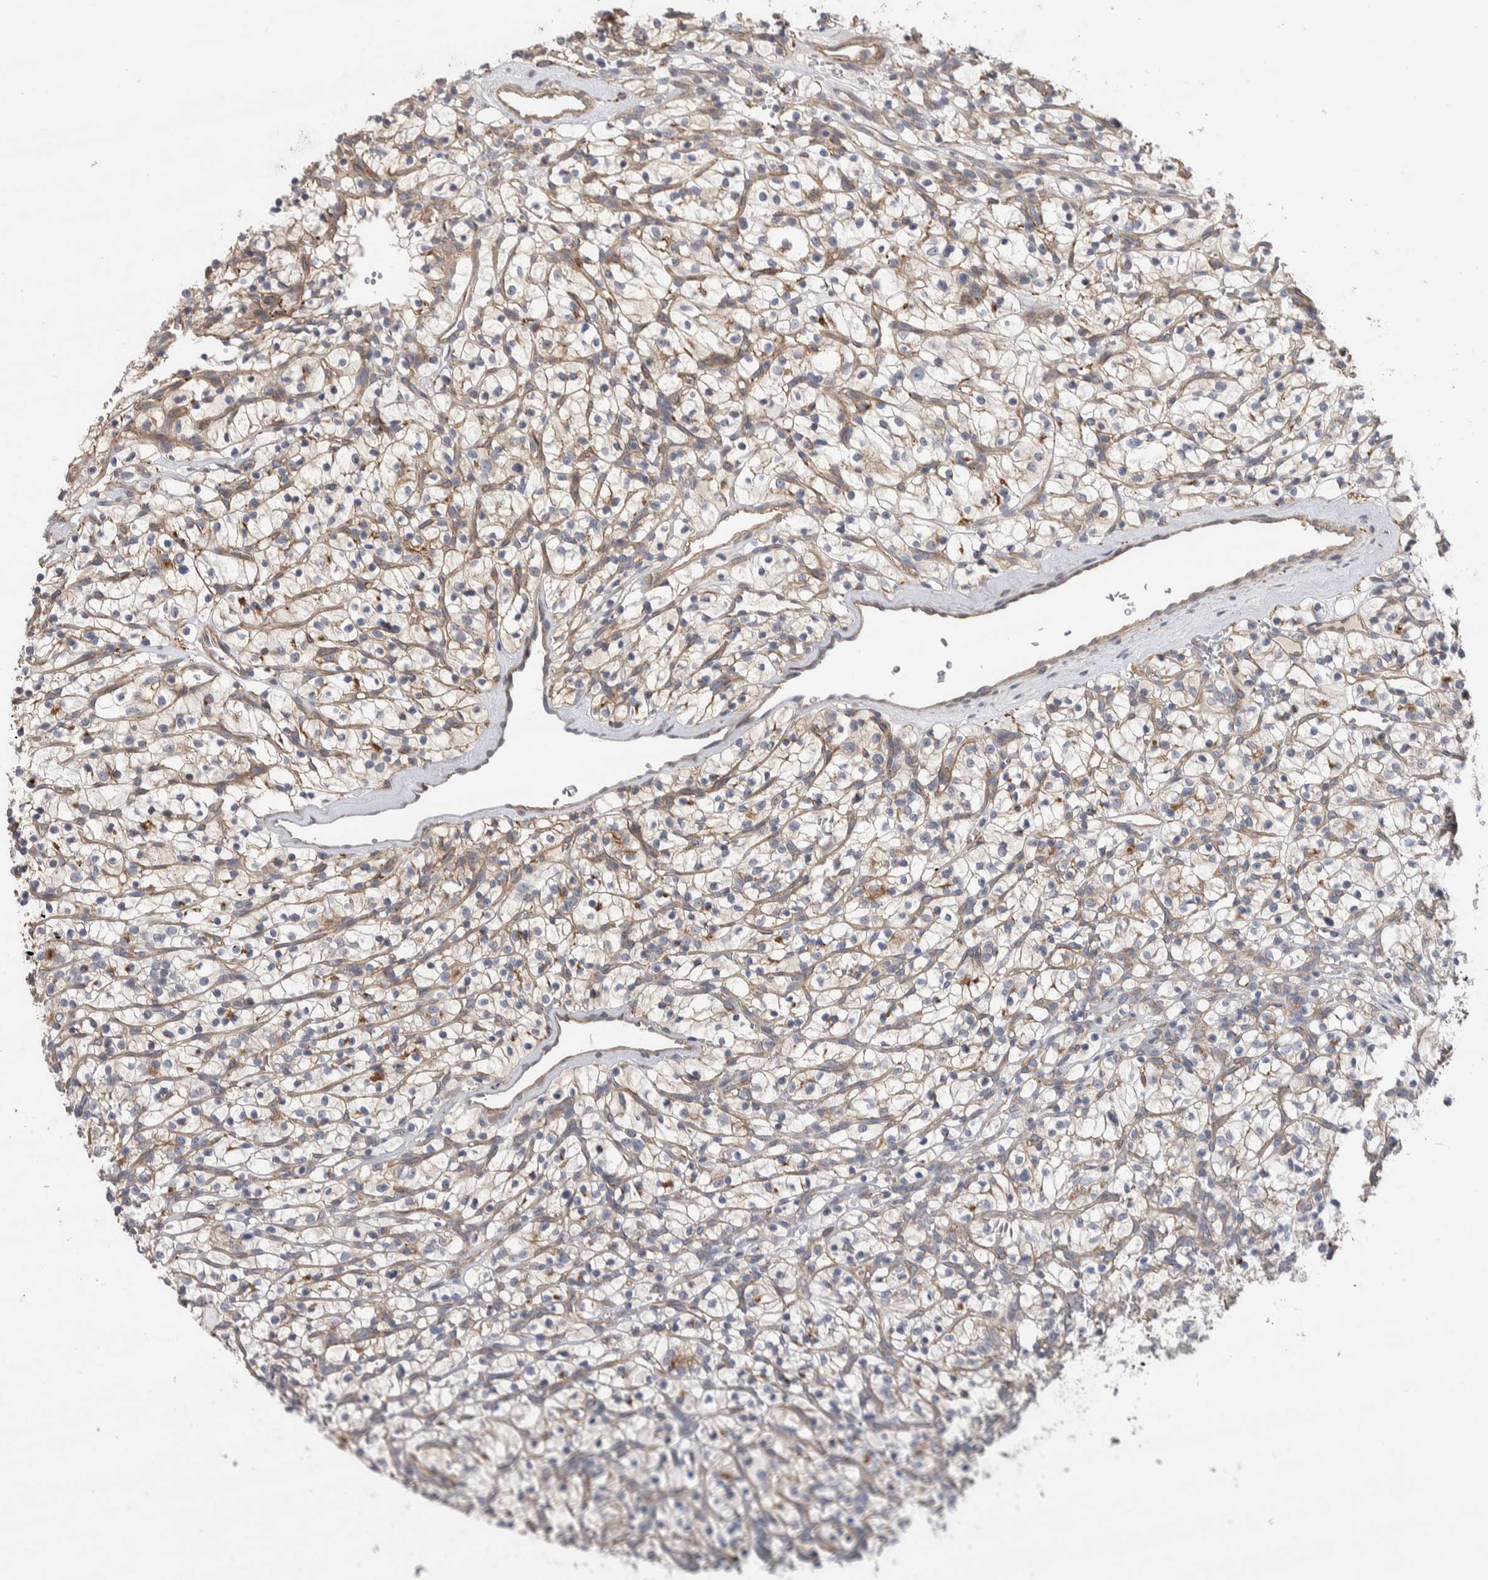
{"staining": {"intensity": "weak", "quantity": "<25%", "location": "cytoplasmic/membranous"}, "tissue": "renal cancer", "cell_type": "Tumor cells", "image_type": "cancer", "snomed": [{"axis": "morphology", "description": "Adenocarcinoma, NOS"}, {"axis": "topography", "description": "Kidney"}], "caption": "A micrograph of human renal cancer (adenocarcinoma) is negative for staining in tumor cells.", "gene": "GCNA", "patient": {"sex": "female", "age": 57}}